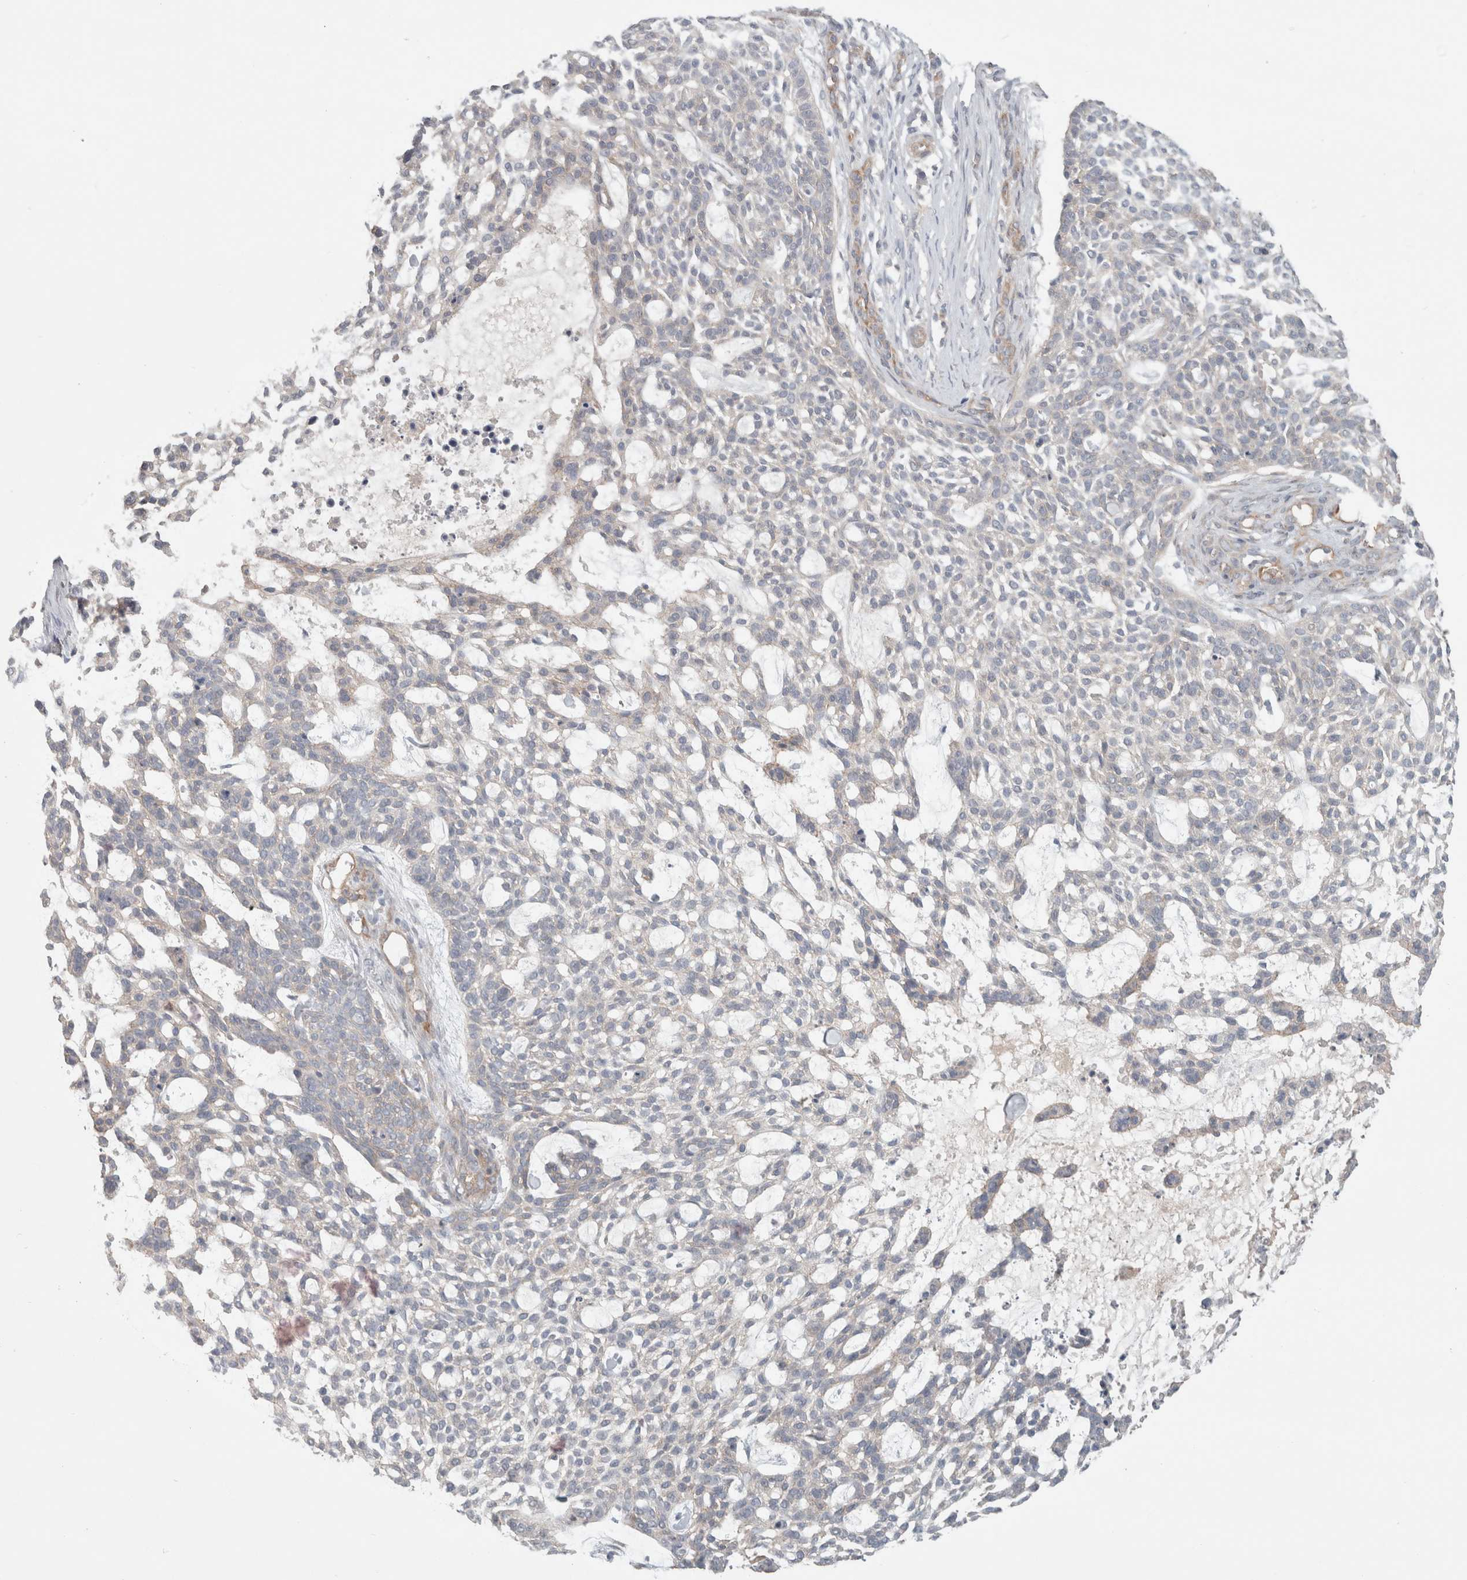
{"staining": {"intensity": "negative", "quantity": "none", "location": "none"}, "tissue": "skin cancer", "cell_type": "Tumor cells", "image_type": "cancer", "snomed": [{"axis": "morphology", "description": "Basal cell carcinoma"}, {"axis": "topography", "description": "Skin"}], "caption": "IHC photomicrograph of neoplastic tissue: skin basal cell carcinoma stained with DAB displays no significant protein expression in tumor cells.", "gene": "RASAL2", "patient": {"sex": "female", "age": 64}}